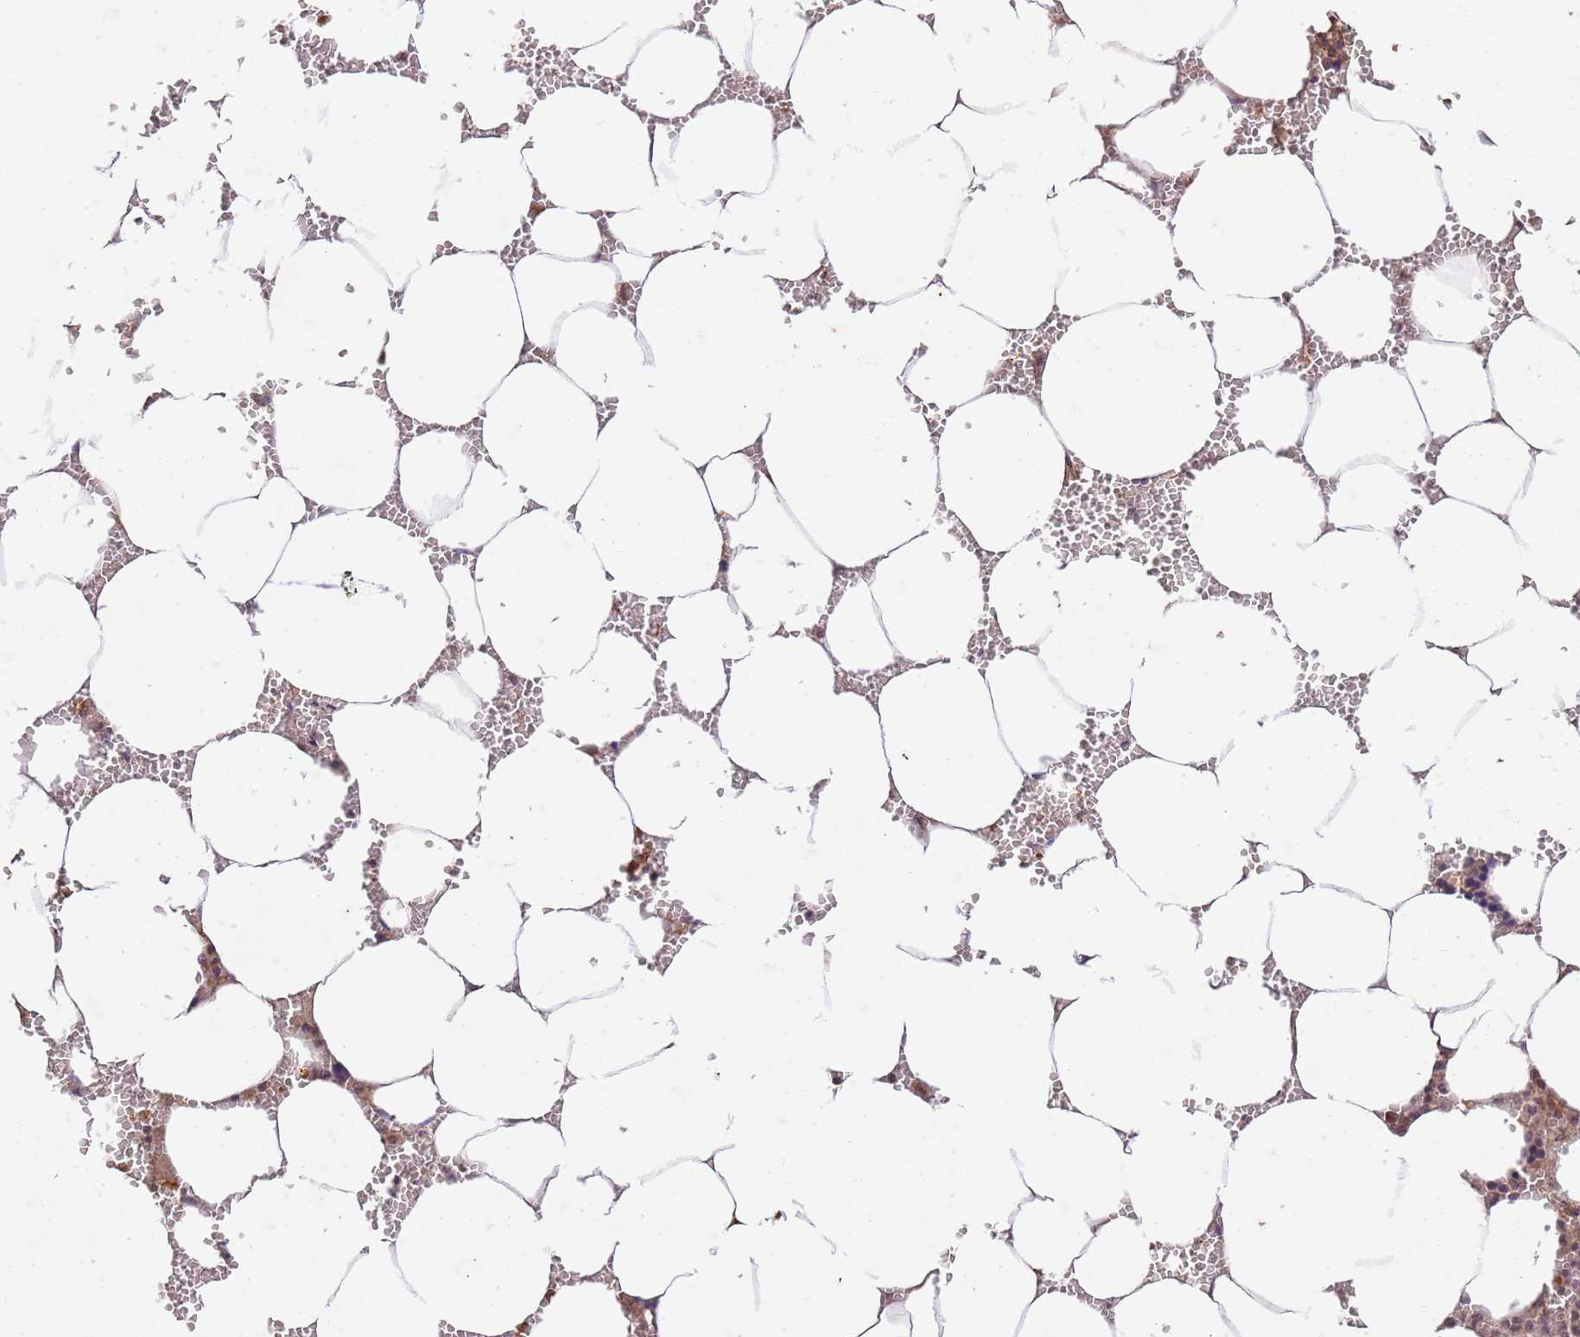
{"staining": {"intensity": "moderate", "quantity": "25%-75%", "location": "cytoplasmic/membranous"}, "tissue": "bone marrow", "cell_type": "Hematopoietic cells", "image_type": "normal", "snomed": [{"axis": "morphology", "description": "Normal tissue, NOS"}, {"axis": "topography", "description": "Bone marrow"}], "caption": "This is a histology image of IHC staining of normal bone marrow, which shows moderate expression in the cytoplasmic/membranous of hematopoietic cells.", "gene": "UBE3A", "patient": {"sex": "male", "age": 70}}